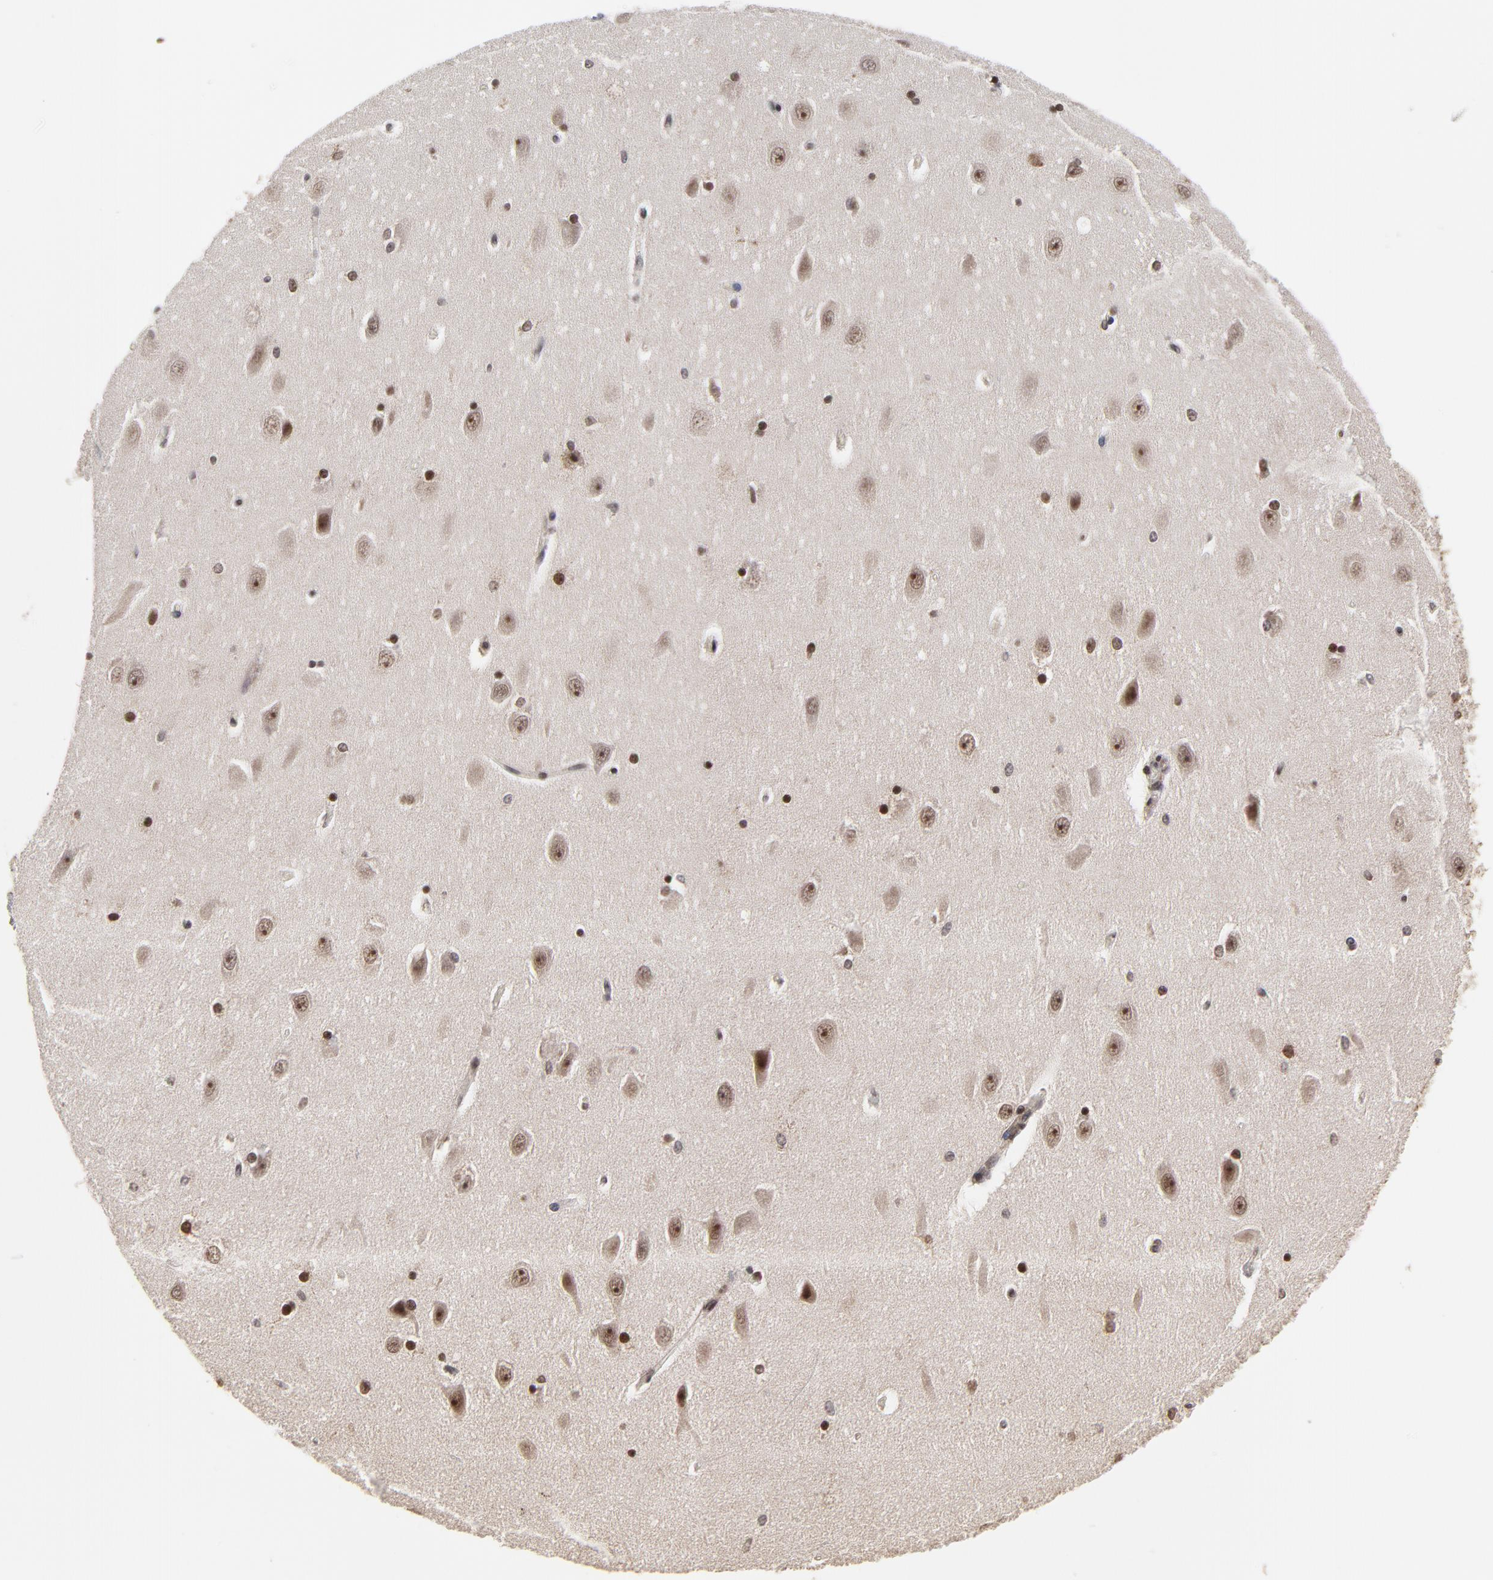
{"staining": {"intensity": "moderate", "quantity": "25%-75%", "location": "nuclear"}, "tissue": "hippocampus", "cell_type": "Glial cells", "image_type": "normal", "snomed": [{"axis": "morphology", "description": "Normal tissue, NOS"}, {"axis": "topography", "description": "Hippocampus"}], "caption": "Immunohistochemistry (IHC) of unremarkable human hippocampus exhibits medium levels of moderate nuclear staining in approximately 25%-75% of glial cells.", "gene": "ZNF777", "patient": {"sex": "female", "age": 54}}